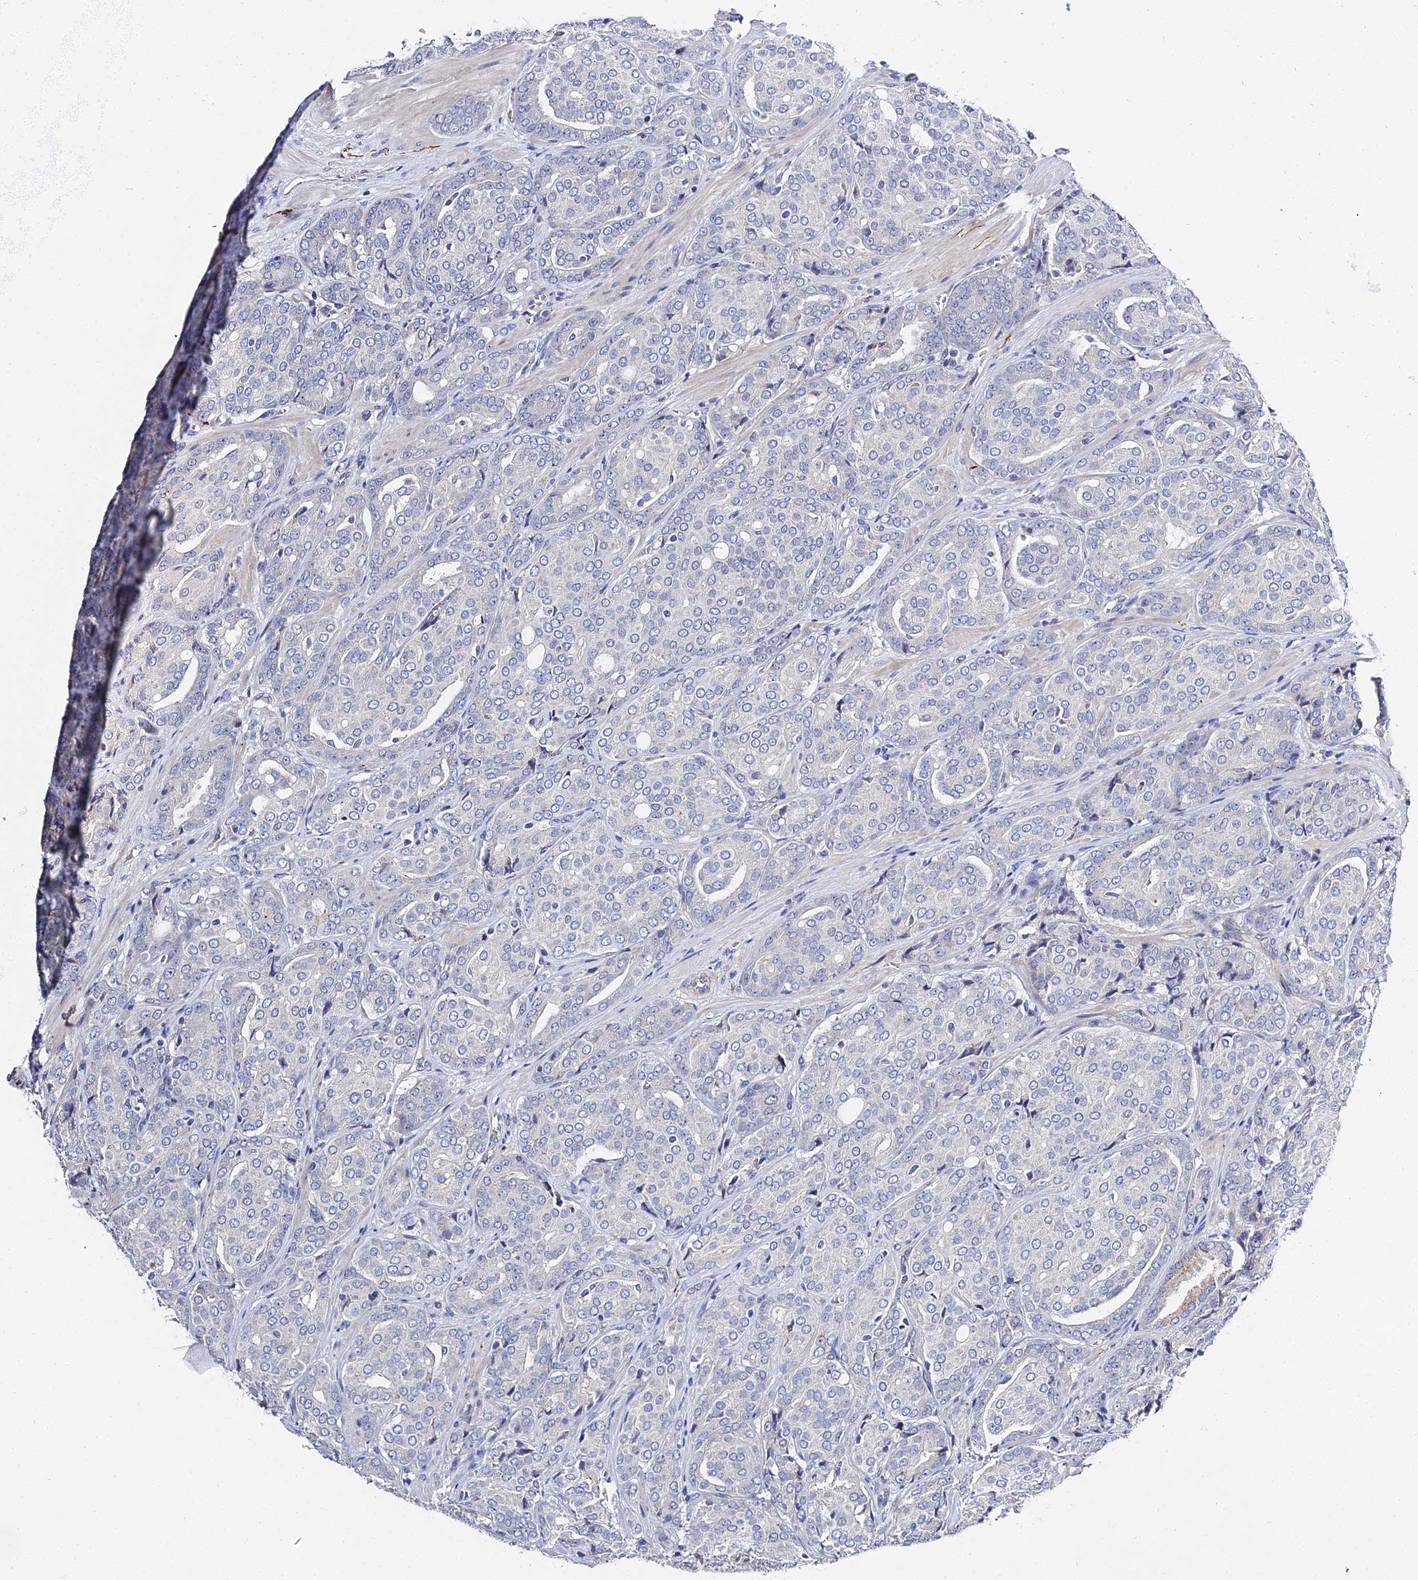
{"staining": {"intensity": "negative", "quantity": "none", "location": "none"}, "tissue": "prostate cancer", "cell_type": "Tumor cells", "image_type": "cancer", "snomed": [{"axis": "morphology", "description": "Adenocarcinoma, High grade"}, {"axis": "topography", "description": "Prostate"}], "caption": "Human high-grade adenocarcinoma (prostate) stained for a protein using immunohistochemistry reveals no positivity in tumor cells.", "gene": "APOBEC3H", "patient": {"sex": "male", "age": 68}}